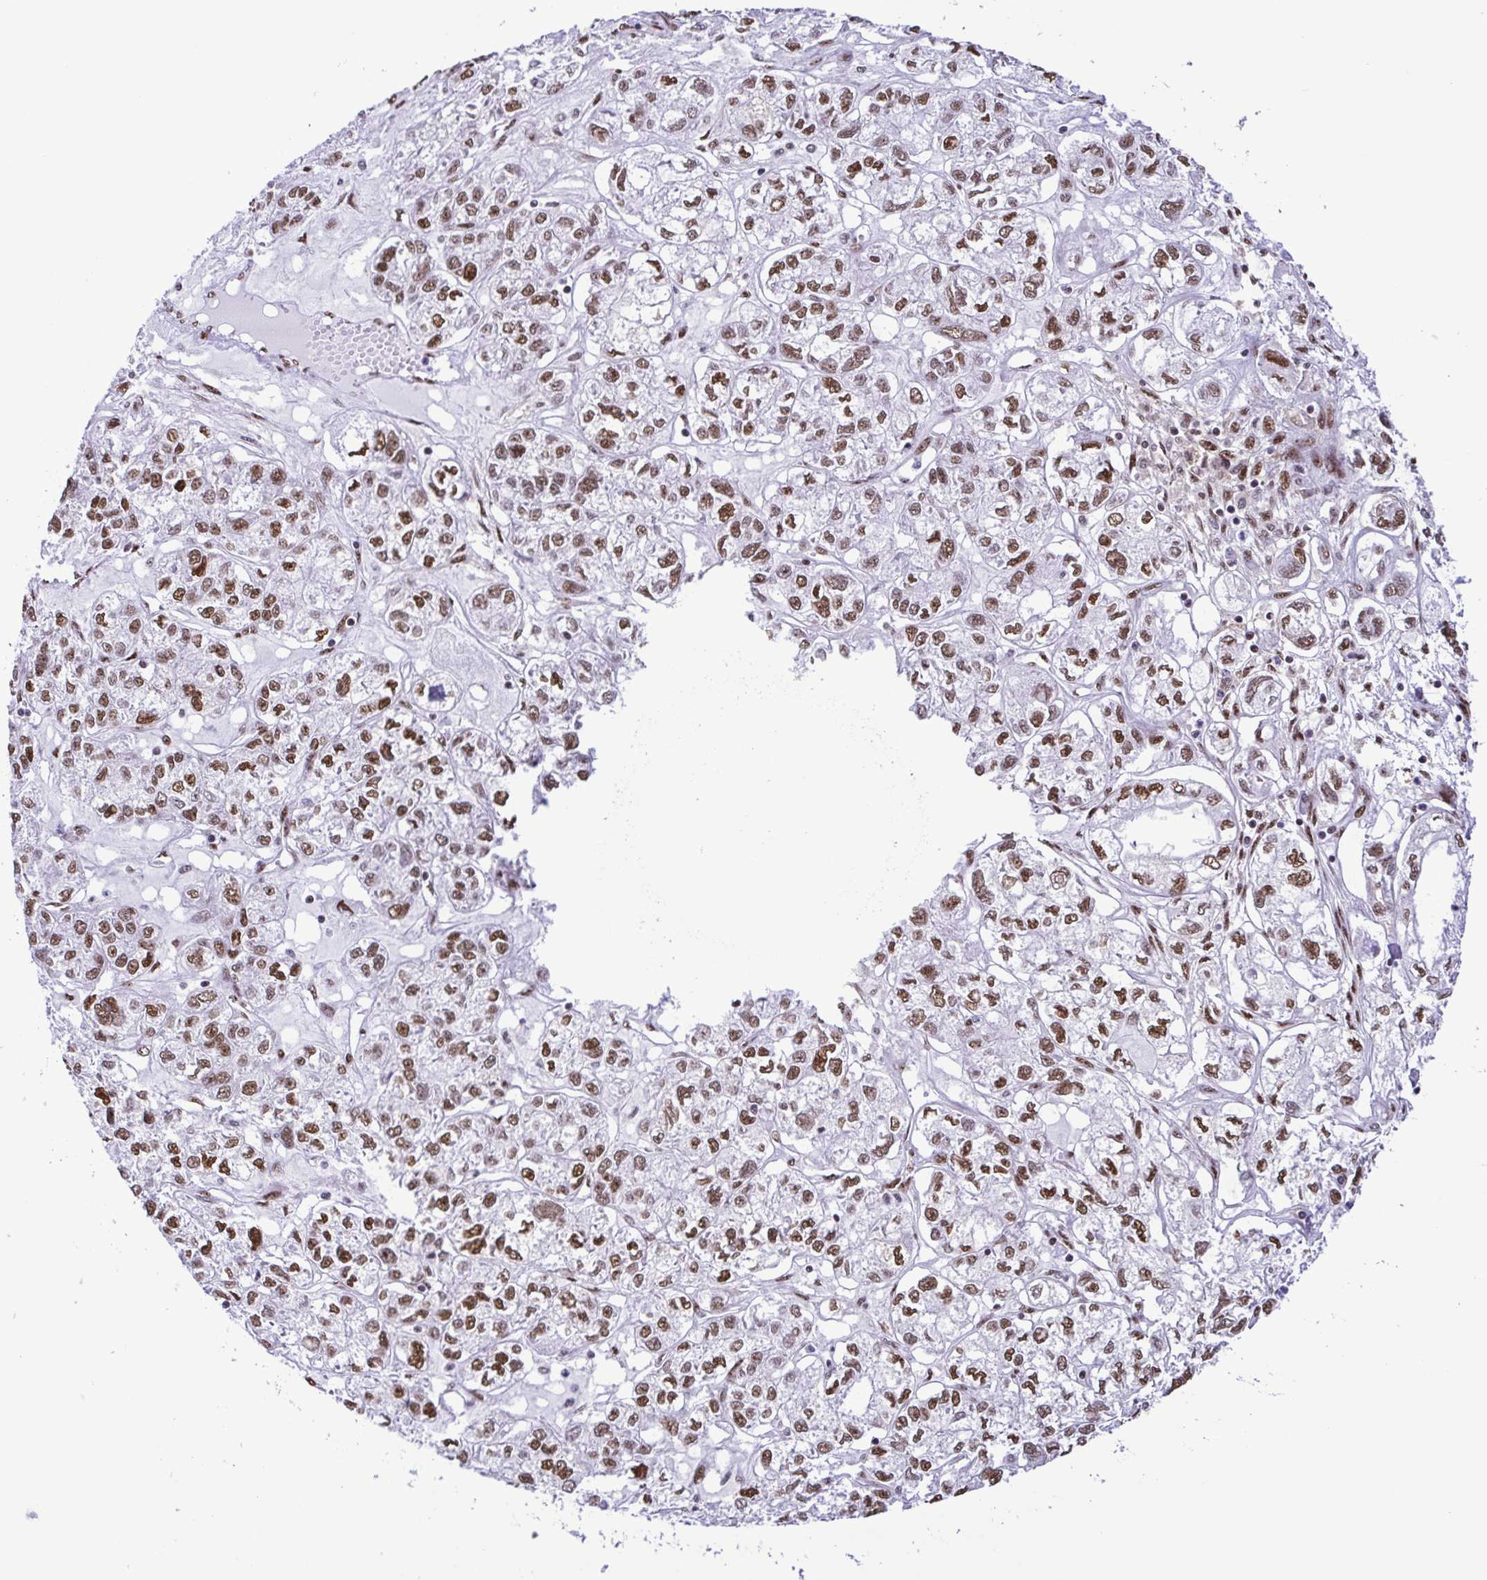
{"staining": {"intensity": "strong", "quantity": ">75%", "location": "nuclear"}, "tissue": "ovarian cancer", "cell_type": "Tumor cells", "image_type": "cancer", "snomed": [{"axis": "morphology", "description": "Carcinoma, endometroid"}, {"axis": "topography", "description": "Ovary"}], "caption": "Immunohistochemical staining of ovarian cancer reveals high levels of strong nuclear protein positivity in approximately >75% of tumor cells.", "gene": "TRIM28", "patient": {"sex": "female", "age": 64}}